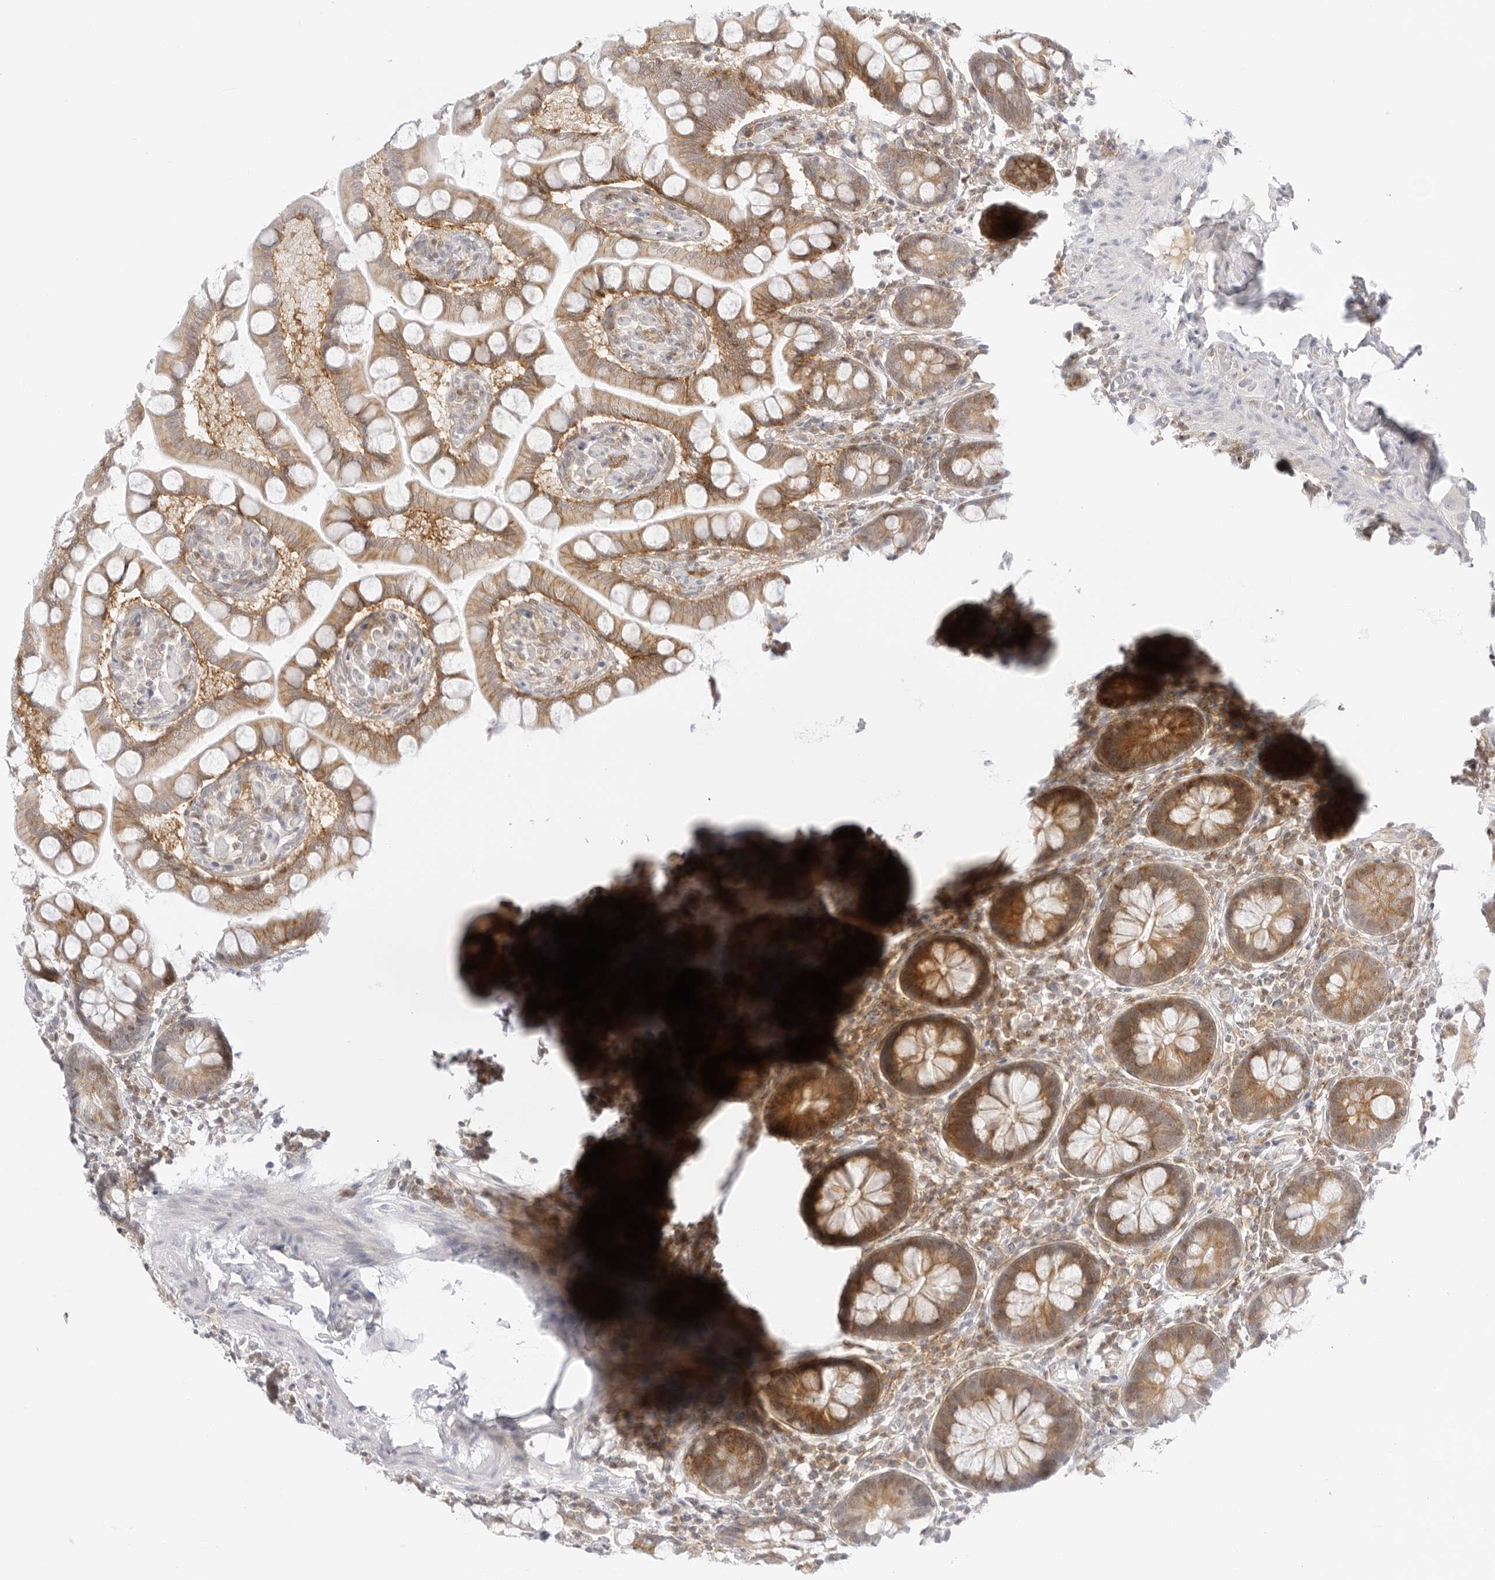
{"staining": {"intensity": "moderate", "quantity": ">75%", "location": "cytoplasmic/membranous"}, "tissue": "small intestine", "cell_type": "Glandular cells", "image_type": "normal", "snomed": [{"axis": "morphology", "description": "Normal tissue, NOS"}, {"axis": "topography", "description": "Small intestine"}], "caption": "Protein analysis of benign small intestine reveals moderate cytoplasmic/membranous staining in about >75% of glandular cells.", "gene": "TNFRSF14", "patient": {"sex": "male", "age": 41}}